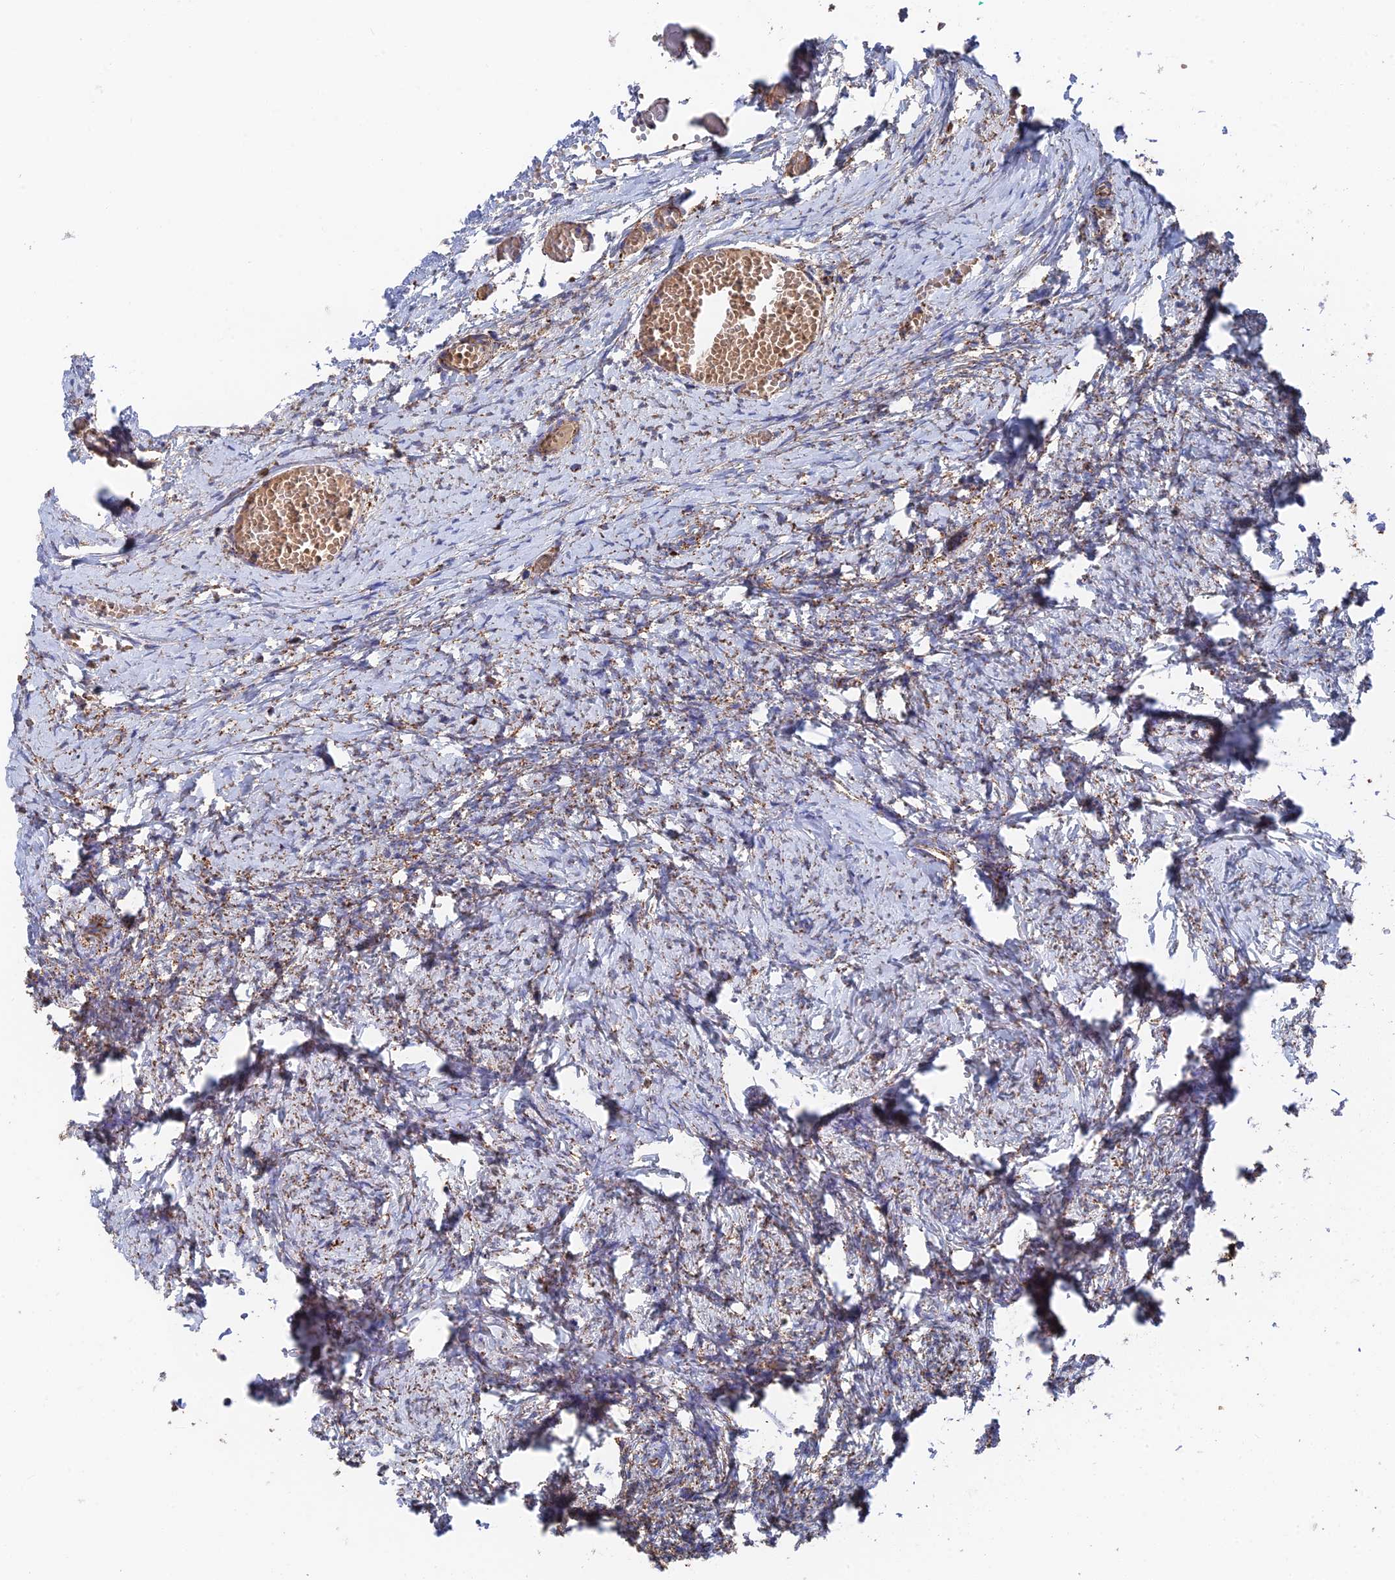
{"staining": {"intensity": "moderate", "quantity": "25%-75%", "location": "cytoplasmic/membranous"}, "tissue": "ovary", "cell_type": "Ovarian stroma cells", "image_type": "normal", "snomed": [{"axis": "morphology", "description": "Normal tissue, NOS"}, {"axis": "topography", "description": "Ovary"}], "caption": "Ovary stained for a protein shows moderate cytoplasmic/membranous positivity in ovarian stroma cells. The staining was performed using DAB, with brown indicating positive protein expression. Nuclei are stained blue with hematoxylin.", "gene": "HAUS8", "patient": {"sex": "female", "age": 27}}